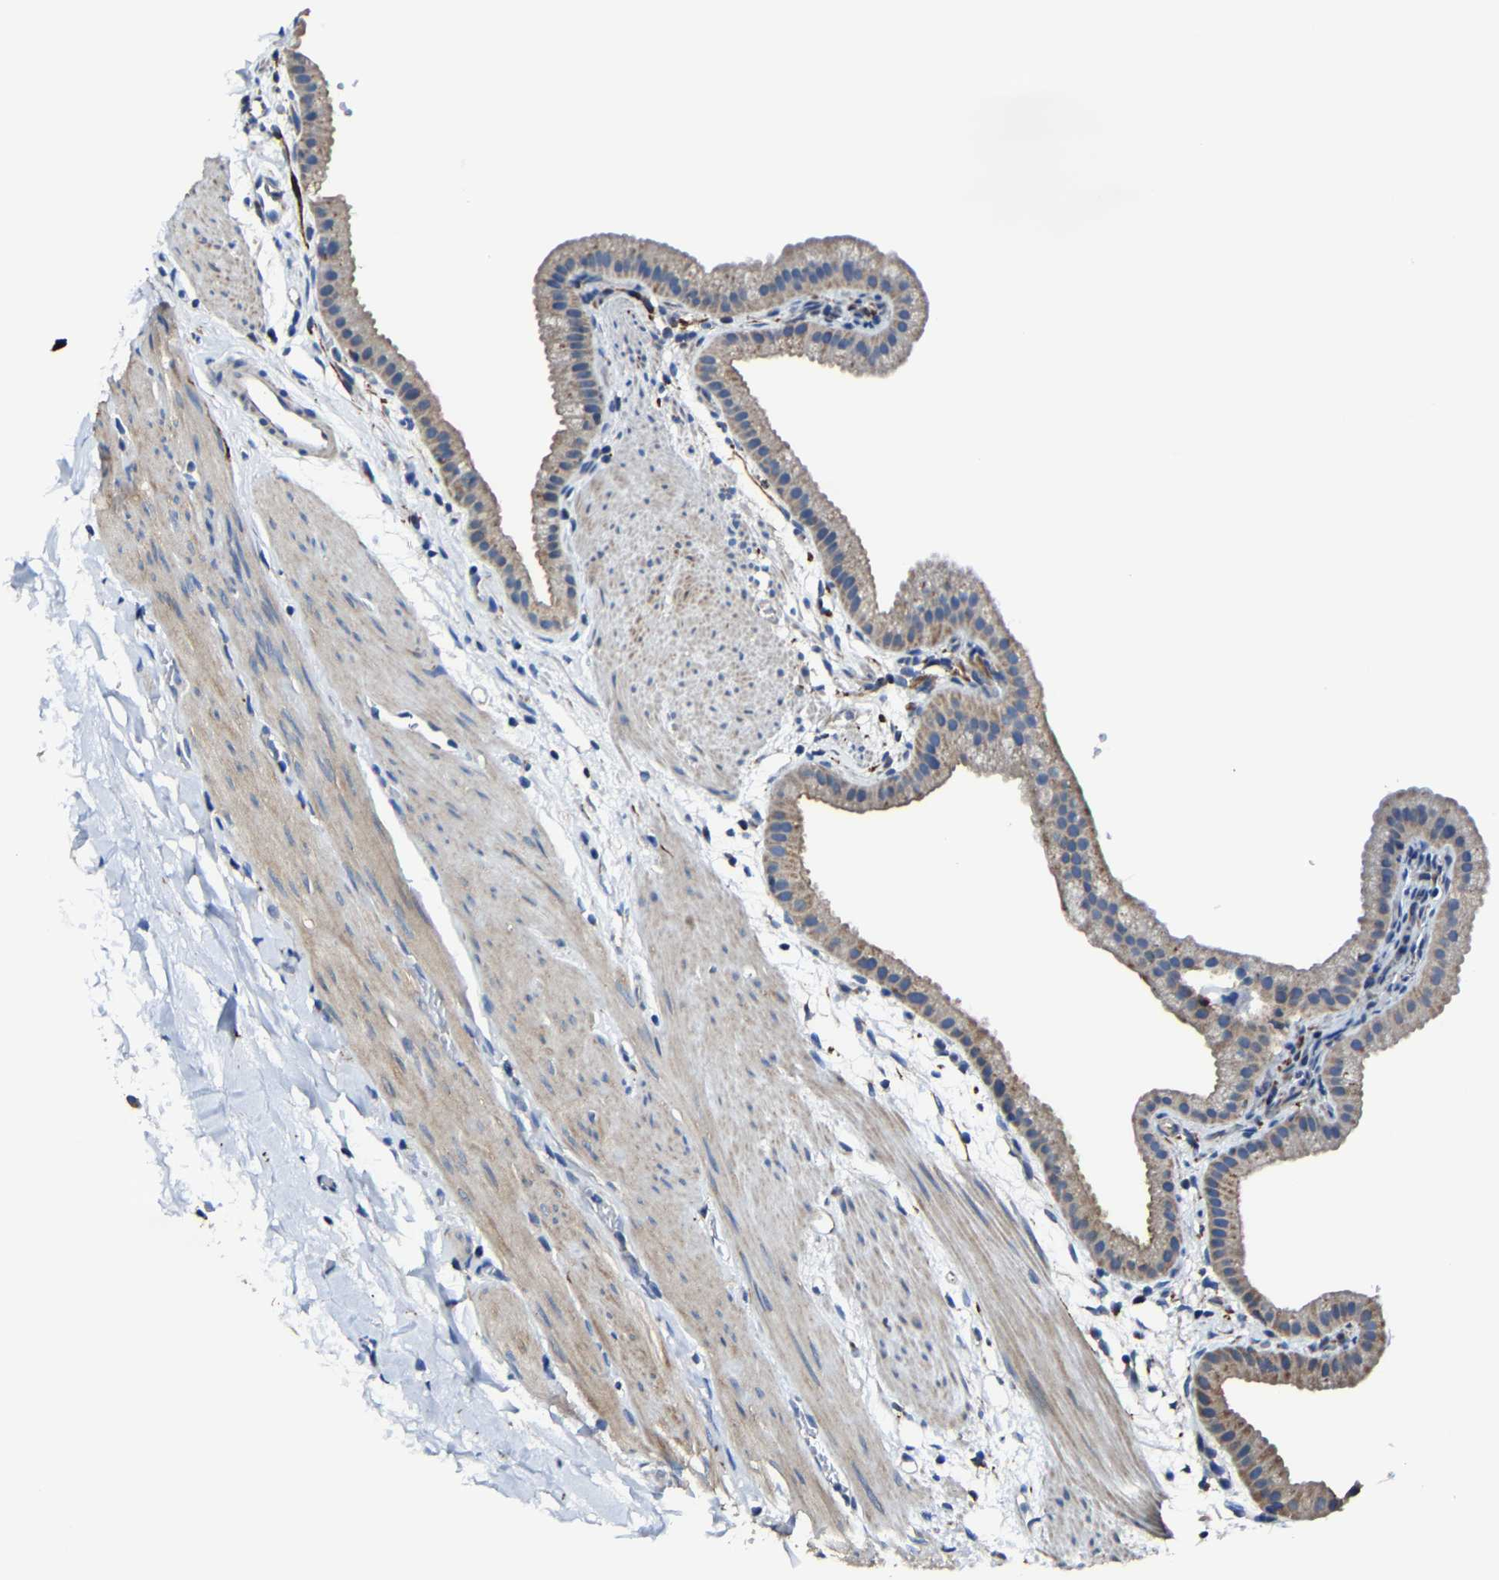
{"staining": {"intensity": "moderate", "quantity": "25%-75%", "location": "cytoplasmic/membranous"}, "tissue": "gallbladder", "cell_type": "Glandular cells", "image_type": "normal", "snomed": [{"axis": "morphology", "description": "Normal tissue, NOS"}, {"axis": "topography", "description": "Gallbladder"}], "caption": "Glandular cells exhibit medium levels of moderate cytoplasmic/membranous expression in approximately 25%-75% of cells in unremarkable gallbladder. Immunohistochemistry (ihc) stains the protein of interest in brown and the nuclei are stained blue.", "gene": "AGK", "patient": {"sex": "female", "age": 64}}